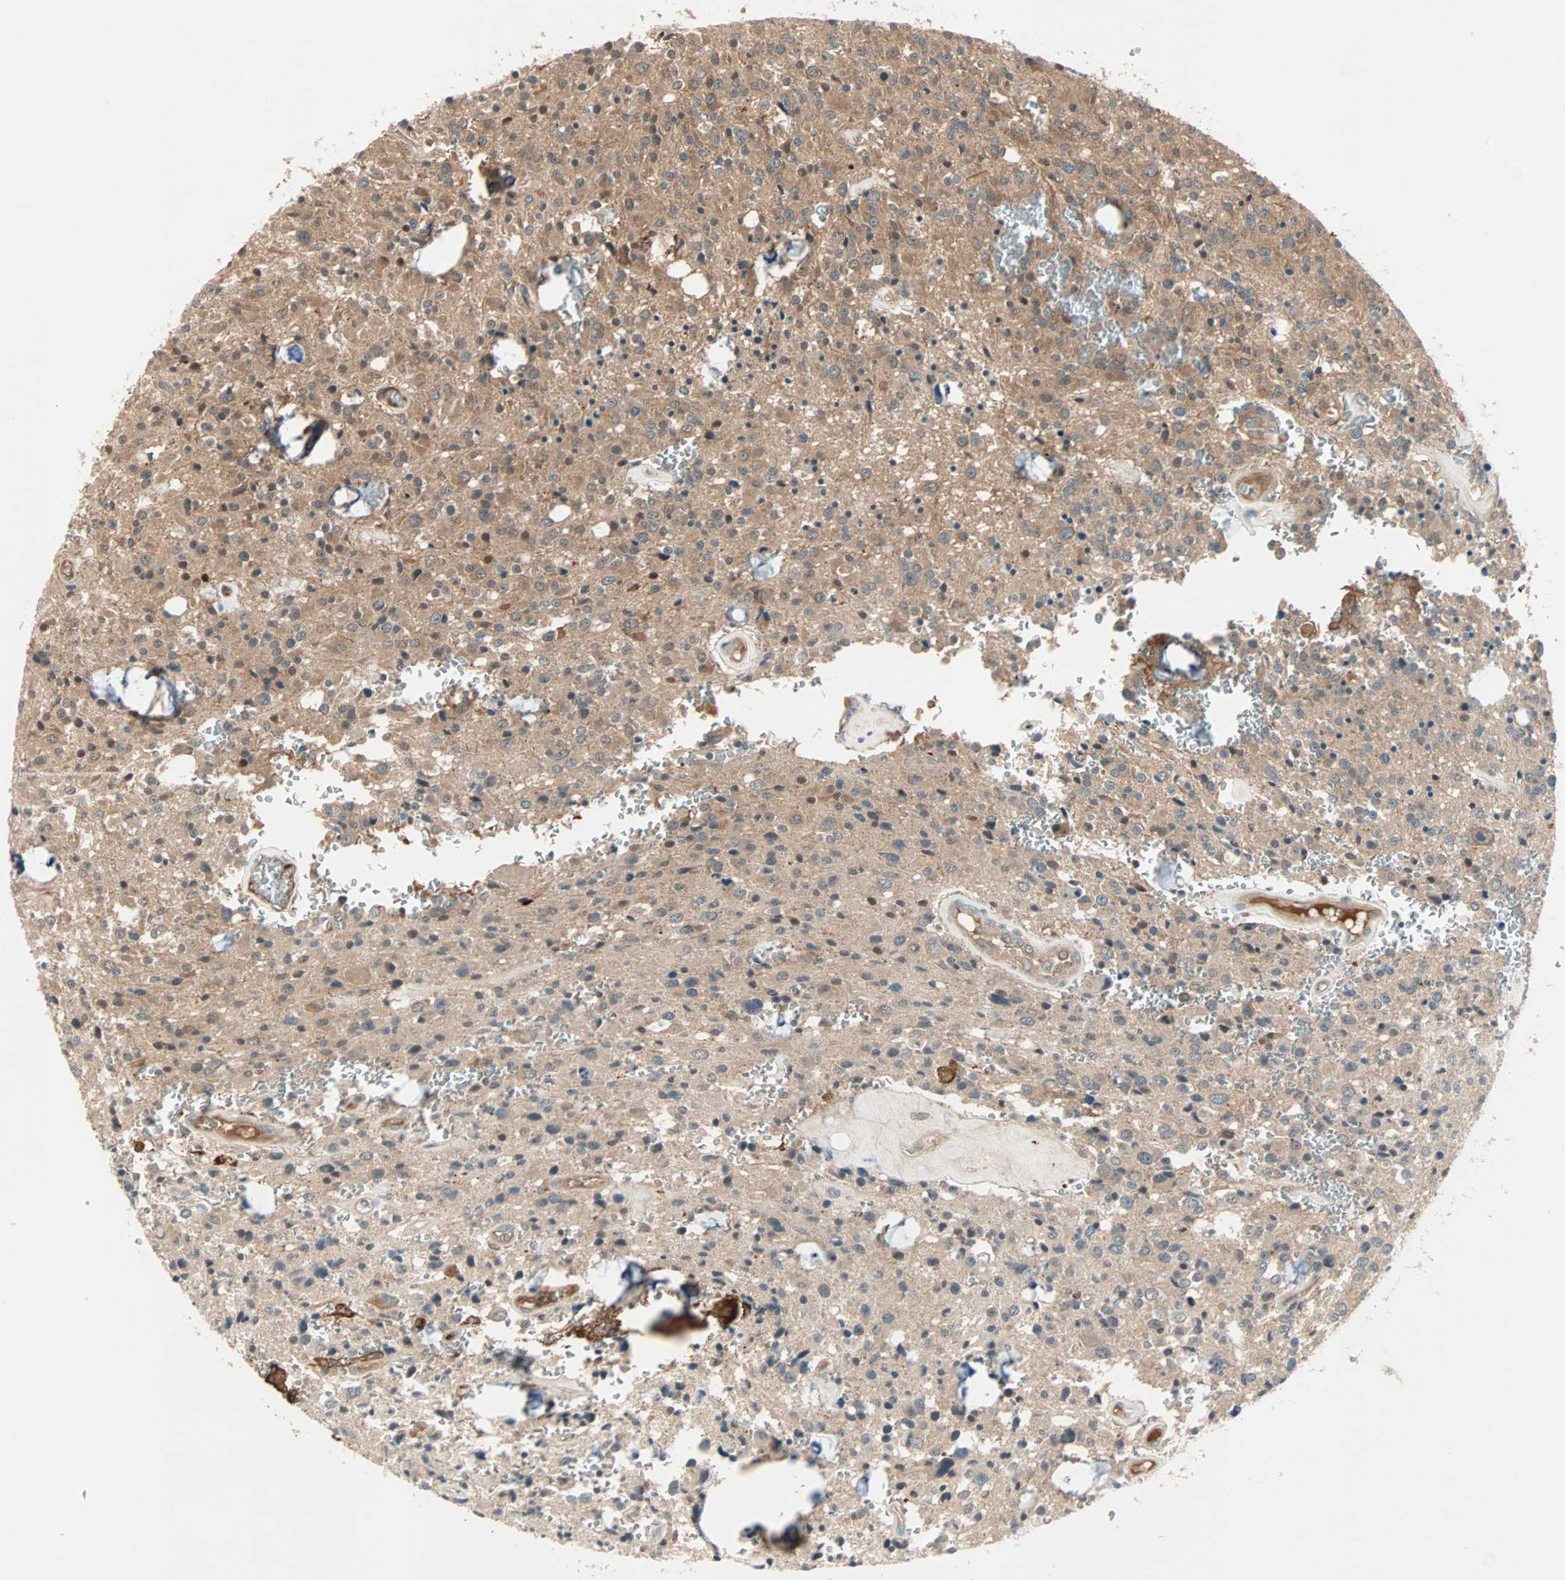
{"staining": {"intensity": "moderate", "quantity": ">75%", "location": "cytoplasmic/membranous"}, "tissue": "glioma", "cell_type": "Tumor cells", "image_type": "cancer", "snomed": [{"axis": "morphology", "description": "Glioma, malignant, Low grade"}, {"axis": "topography", "description": "Brain"}], "caption": "A brown stain highlights moderate cytoplasmic/membranous expression of a protein in glioma tumor cells. (brown staining indicates protein expression, while blue staining denotes nuclei).", "gene": "TEC", "patient": {"sex": "male", "age": 58}}